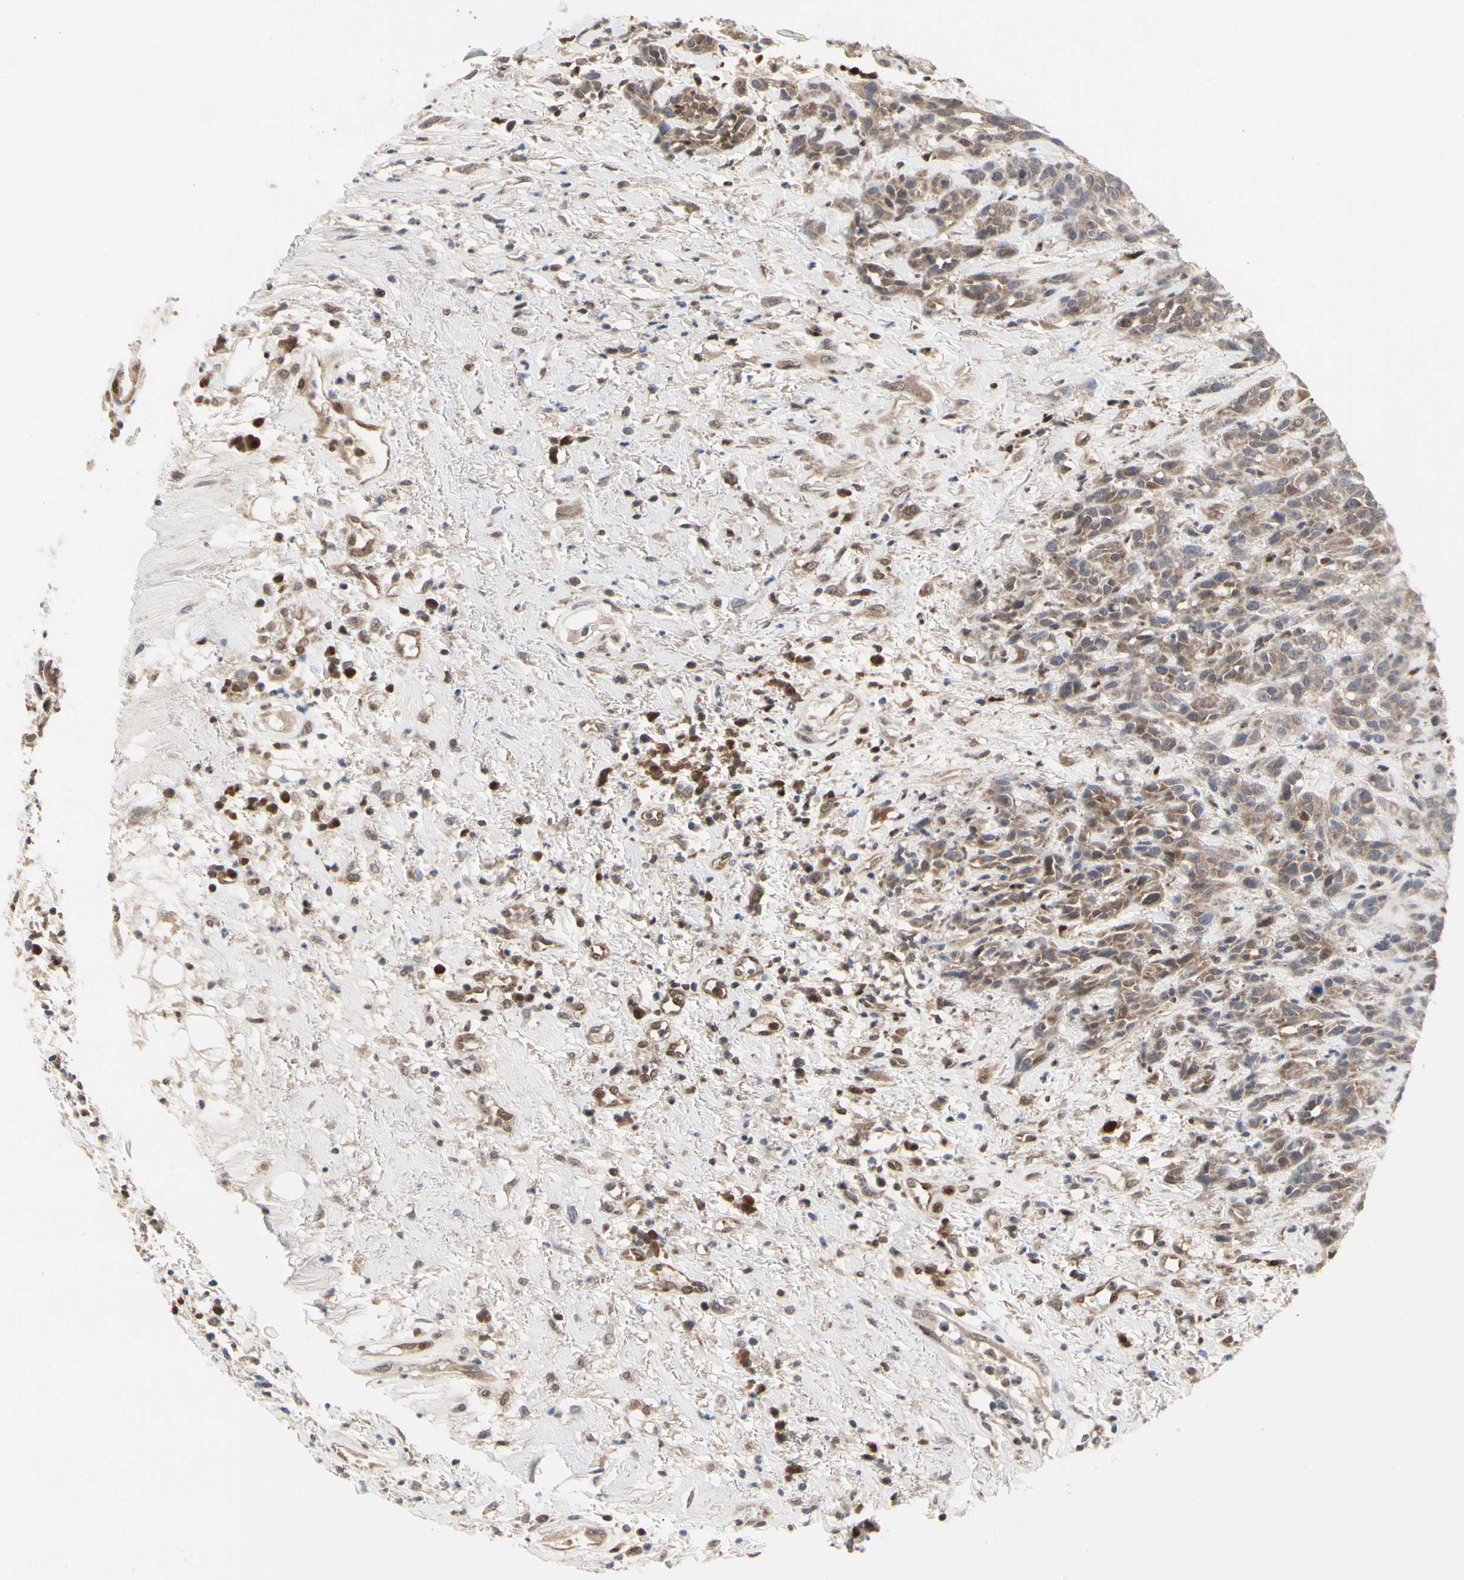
{"staining": {"intensity": "weak", "quantity": ">75%", "location": "cytoplasmic/membranous"}, "tissue": "head and neck cancer", "cell_type": "Tumor cells", "image_type": "cancer", "snomed": [{"axis": "morphology", "description": "Squamous cell carcinoma, NOS"}, {"axis": "topography", "description": "Head-Neck"}], "caption": "An image showing weak cytoplasmic/membranous expression in about >75% of tumor cells in head and neck squamous cell carcinoma, as visualized by brown immunohistochemical staining.", "gene": "CDK5", "patient": {"sex": "male", "age": 62}}